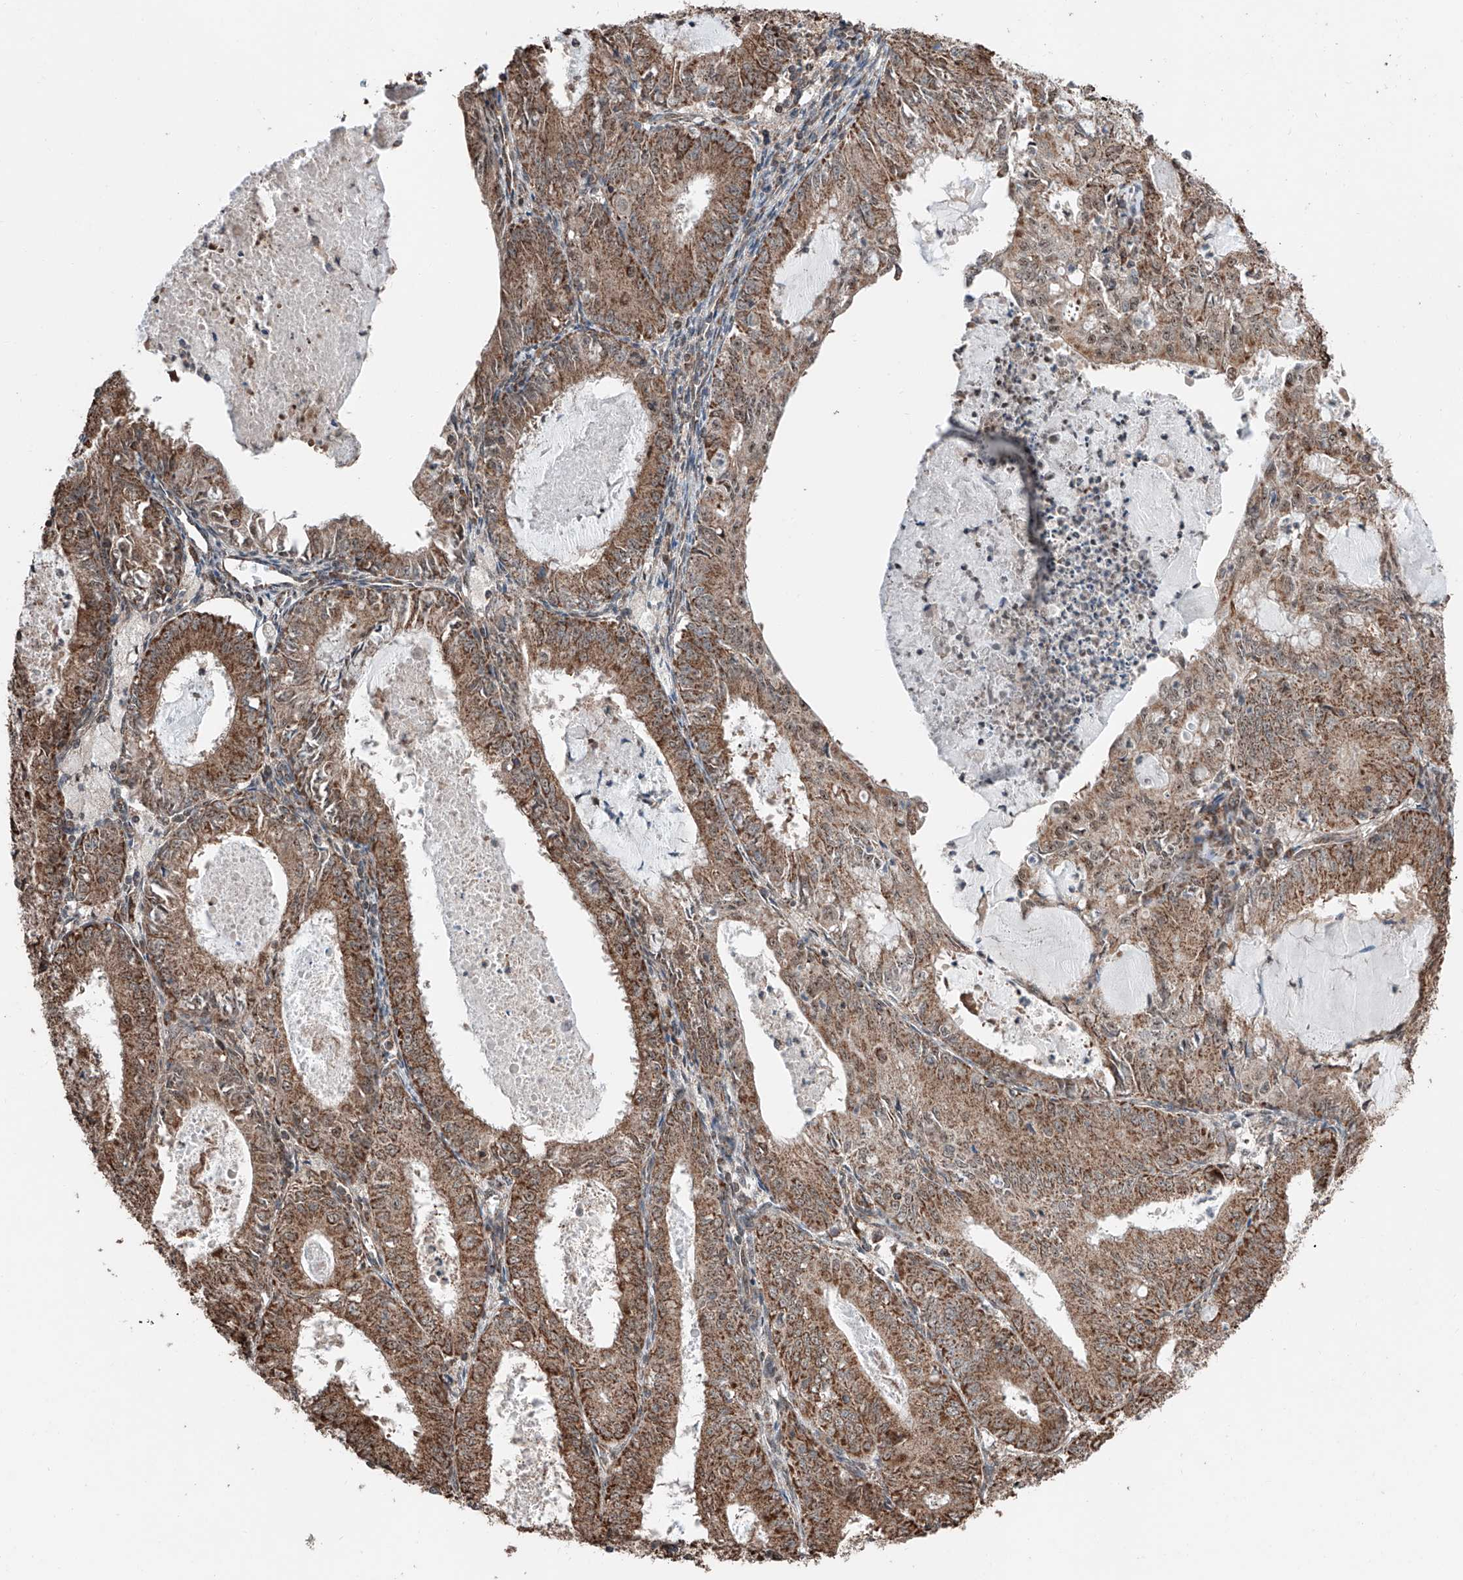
{"staining": {"intensity": "moderate", "quantity": ">75%", "location": "cytoplasmic/membranous"}, "tissue": "endometrial cancer", "cell_type": "Tumor cells", "image_type": "cancer", "snomed": [{"axis": "morphology", "description": "Adenocarcinoma, NOS"}, {"axis": "topography", "description": "Endometrium"}], "caption": "Immunohistochemistry (IHC) image of endometrial cancer stained for a protein (brown), which demonstrates medium levels of moderate cytoplasmic/membranous staining in about >75% of tumor cells.", "gene": "ZNF445", "patient": {"sex": "female", "age": 57}}